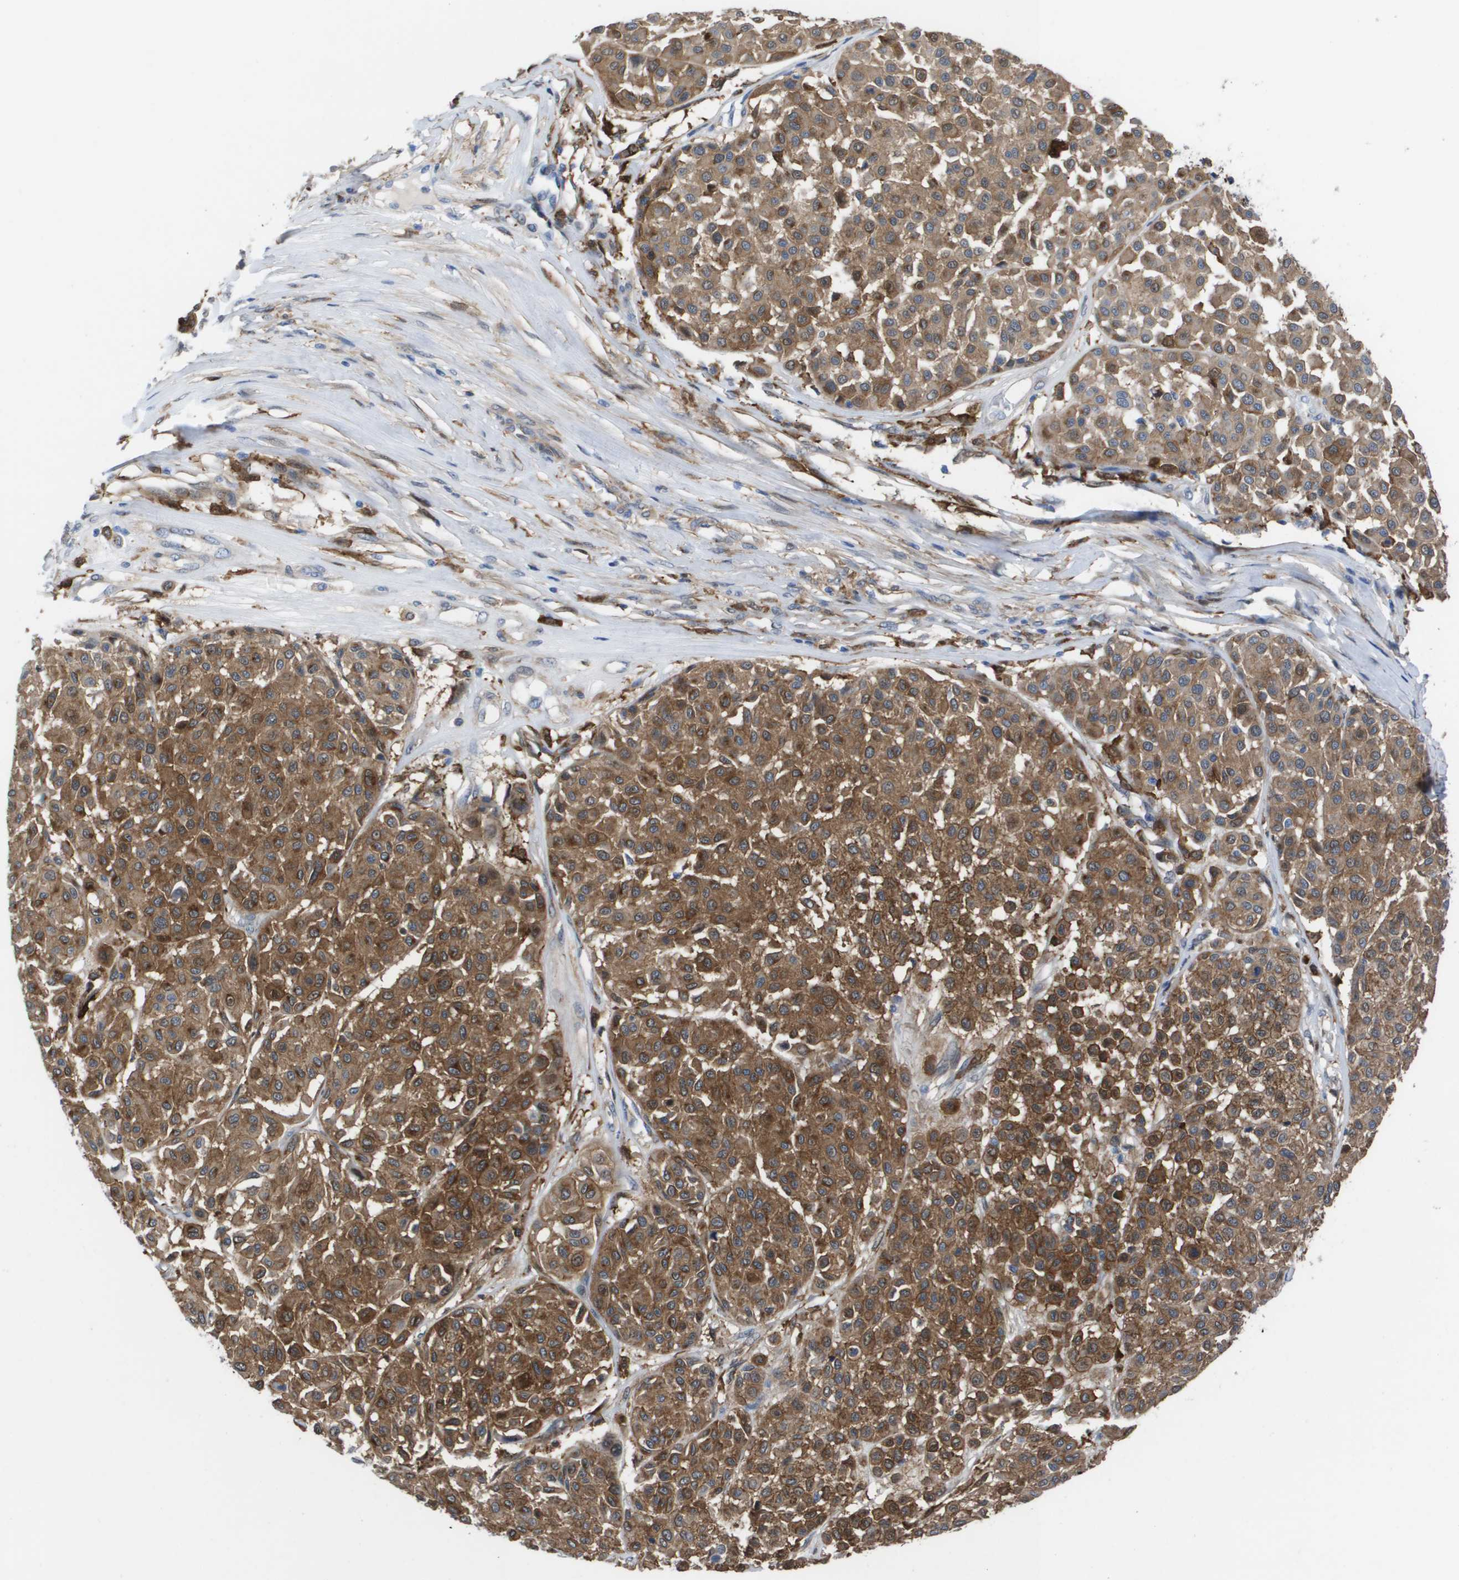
{"staining": {"intensity": "moderate", "quantity": ">75%", "location": "cytoplasmic/membranous"}, "tissue": "melanoma", "cell_type": "Tumor cells", "image_type": "cancer", "snomed": [{"axis": "morphology", "description": "Malignant melanoma, Metastatic site"}, {"axis": "topography", "description": "Soft tissue"}], "caption": "Protein staining reveals moderate cytoplasmic/membranous staining in approximately >75% of tumor cells in melanoma.", "gene": "SLC37A2", "patient": {"sex": "male", "age": 41}}